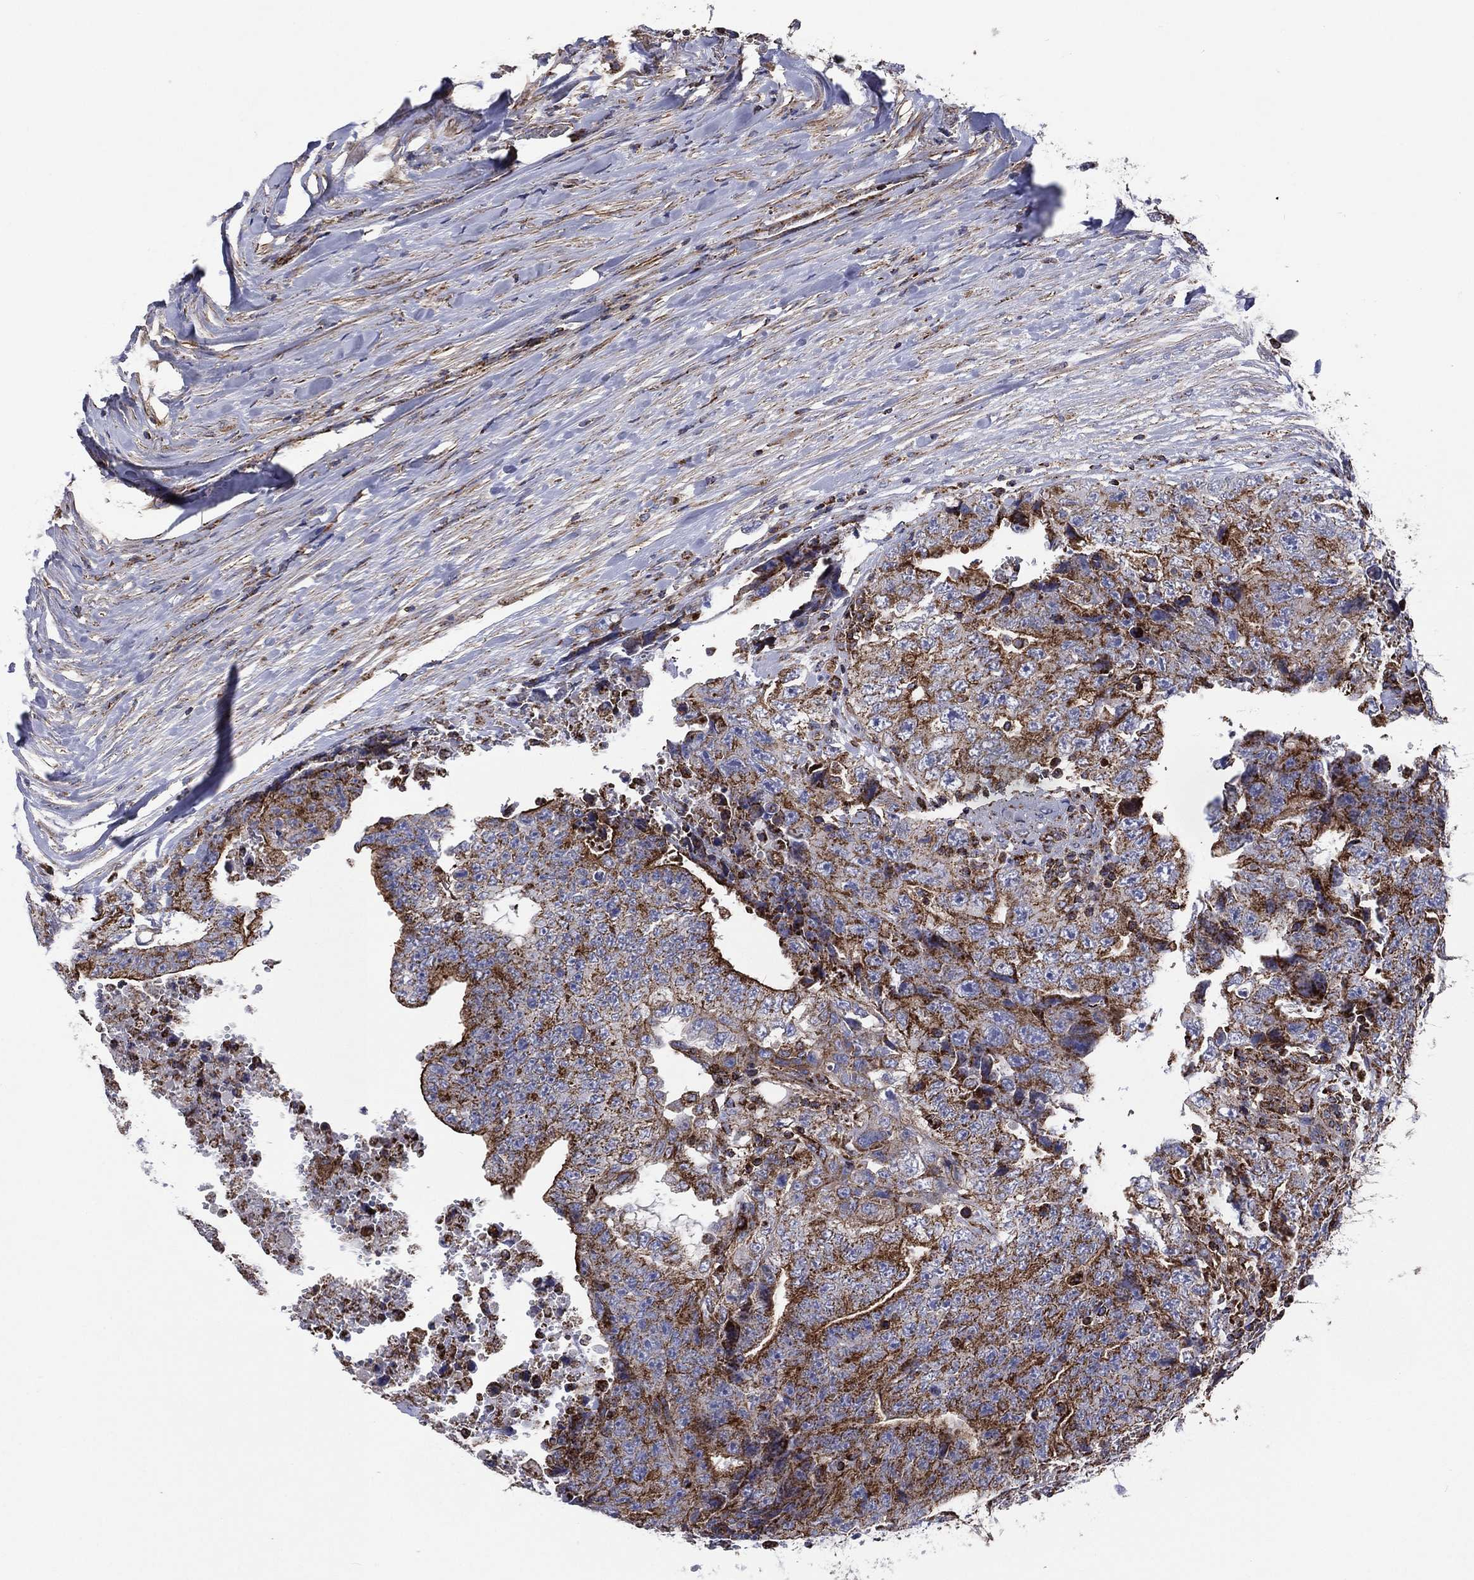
{"staining": {"intensity": "strong", "quantity": "<25%", "location": "cytoplasmic/membranous"}, "tissue": "testis cancer", "cell_type": "Tumor cells", "image_type": "cancer", "snomed": [{"axis": "morphology", "description": "Carcinoma, Embryonal, NOS"}, {"axis": "topography", "description": "Testis"}], "caption": "Testis embryonal carcinoma was stained to show a protein in brown. There is medium levels of strong cytoplasmic/membranous expression in approximately <25% of tumor cells.", "gene": "ANKRD37", "patient": {"sex": "male", "age": 24}}